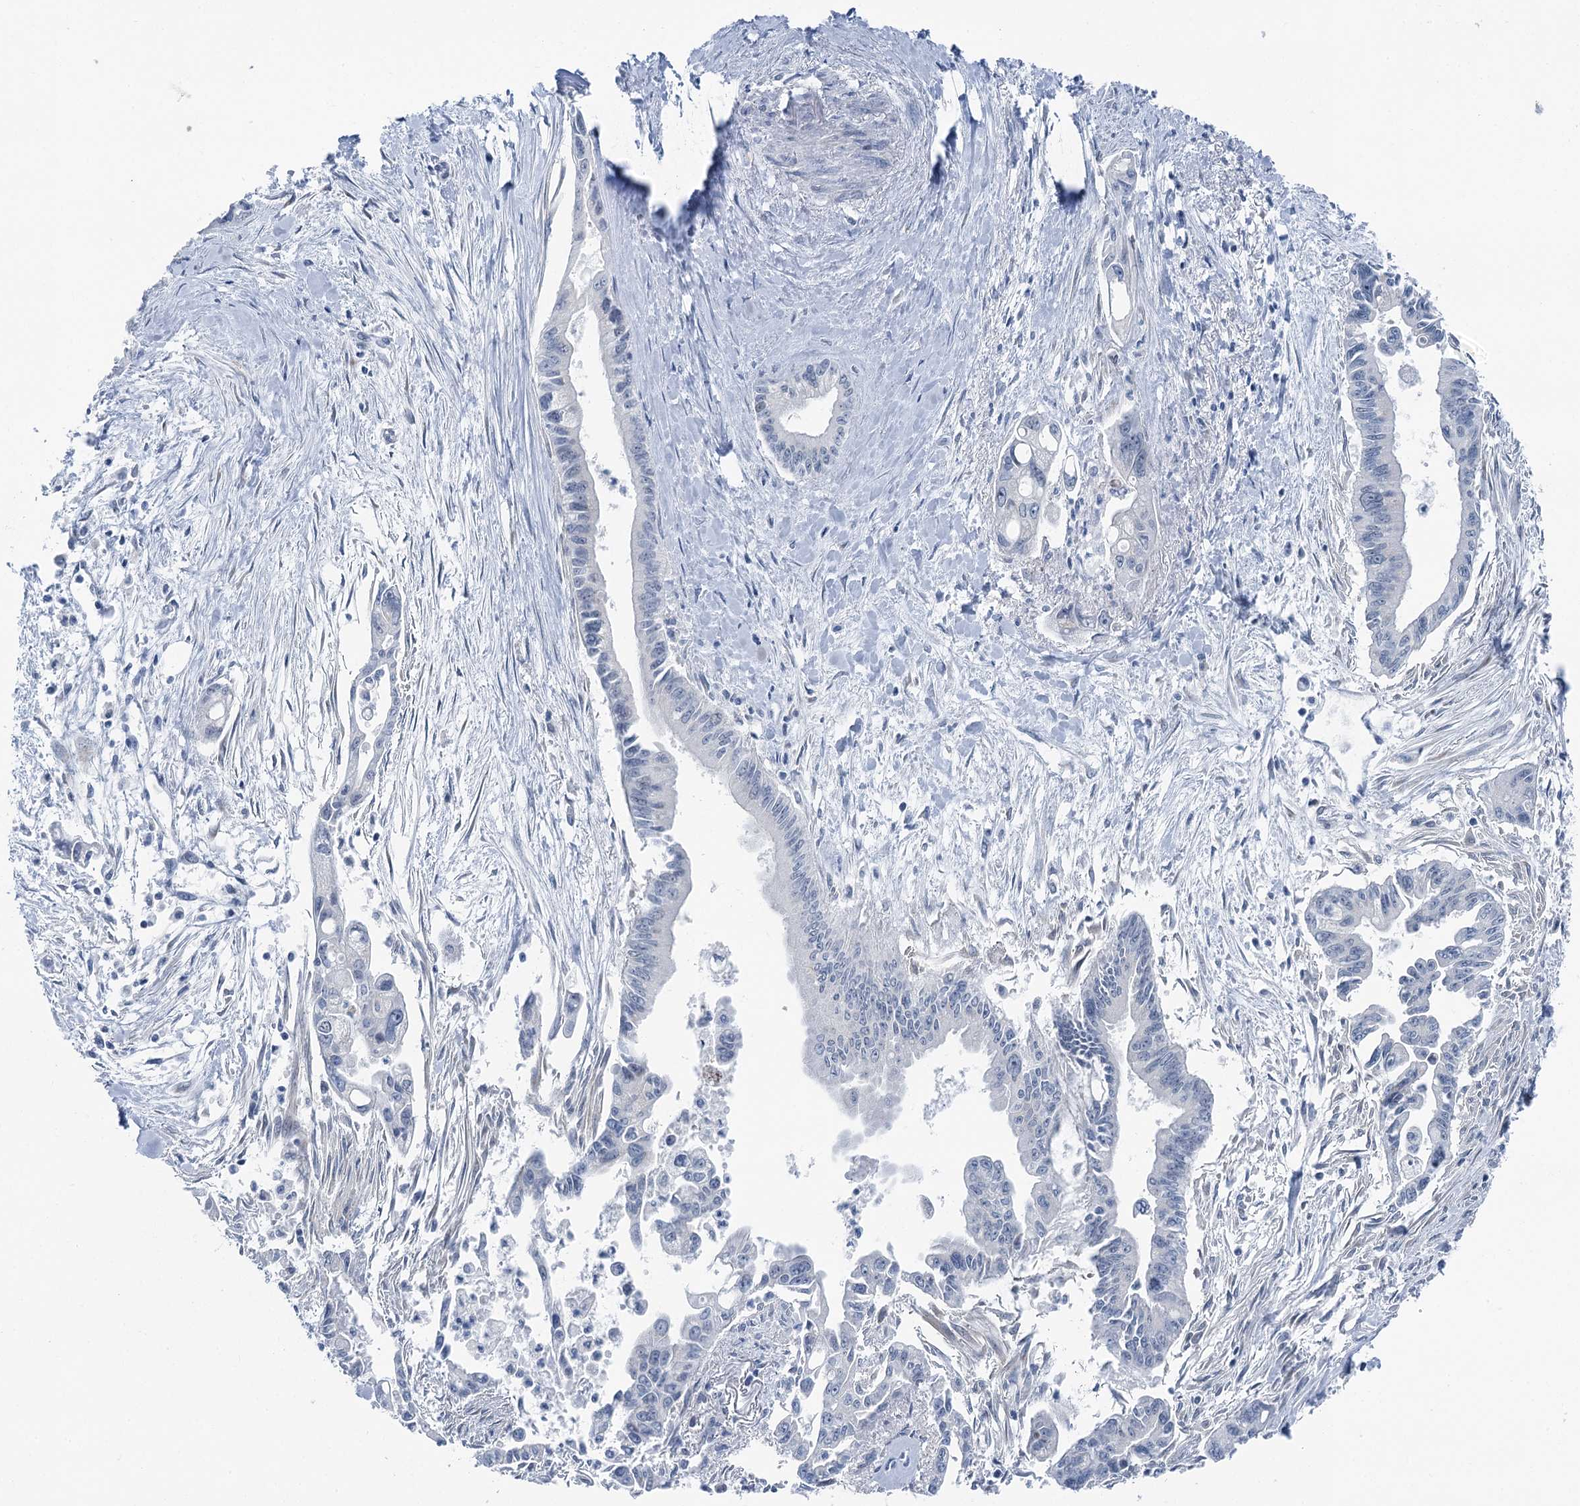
{"staining": {"intensity": "negative", "quantity": "none", "location": "none"}, "tissue": "pancreatic cancer", "cell_type": "Tumor cells", "image_type": "cancer", "snomed": [{"axis": "morphology", "description": "Adenocarcinoma, NOS"}, {"axis": "topography", "description": "Pancreas"}], "caption": "Immunohistochemistry (IHC) image of neoplastic tissue: pancreatic cancer stained with DAB reveals no significant protein expression in tumor cells. Brightfield microscopy of immunohistochemistry (IHC) stained with DAB (brown) and hematoxylin (blue), captured at high magnification.", "gene": "STEEP1", "patient": {"sex": "male", "age": 70}}